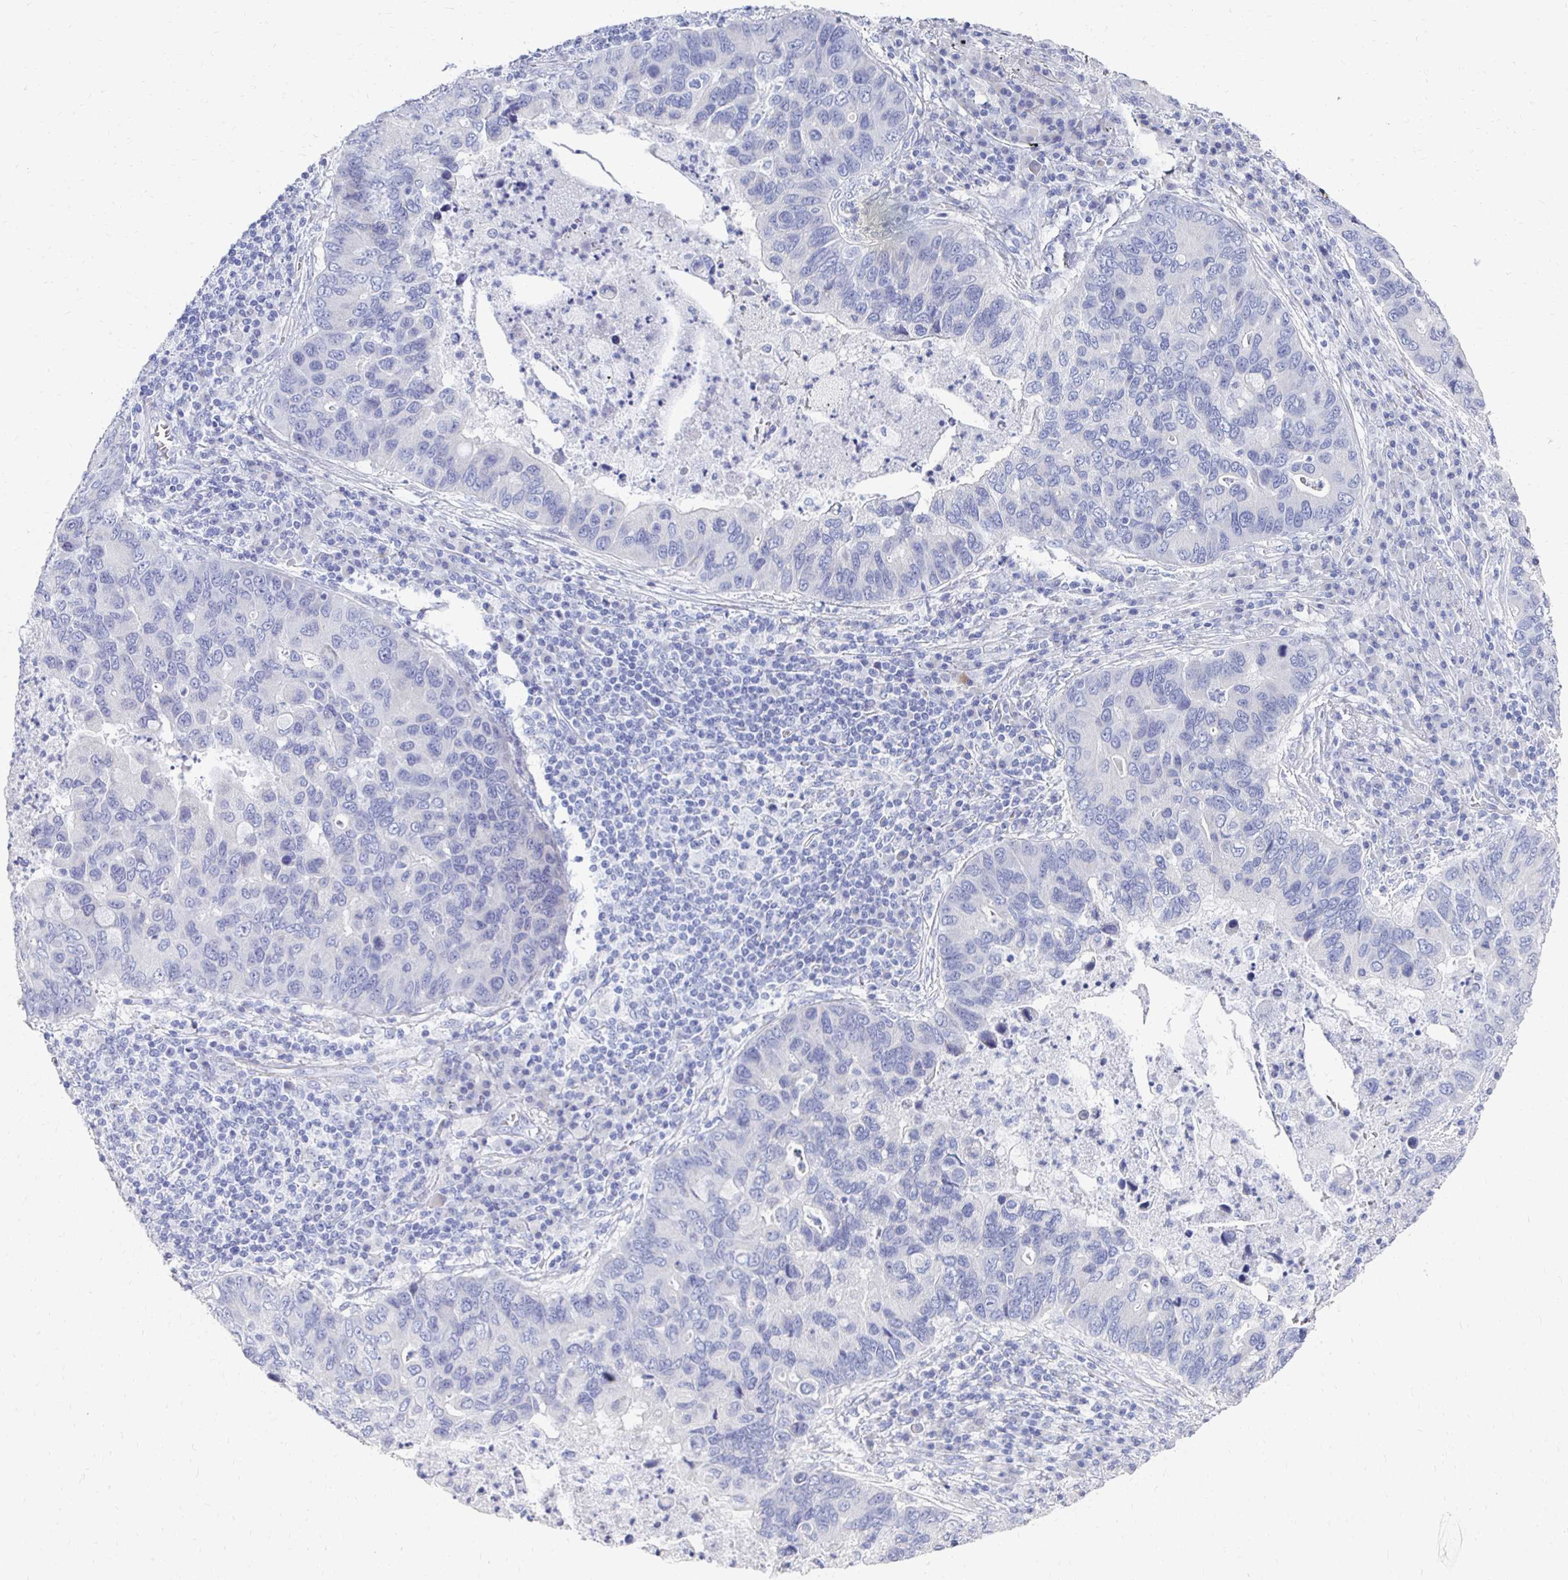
{"staining": {"intensity": "negative", "quantity": "none", "location": "none"}, "tissue": "lung cancer", "cell_type": "Tumor cells", "image_type": "cancer", "snomed": [{"axis": "morphology", "description": "Adenocarcinoma, NOS"}, {"axis": "morphology", "description": "Adenocarcinoma, metastatic, NOS"}, {"axis": "topography", "description": "Lymph node"}, {"axis": "topography", "description": "Lung"}], "caption": "Immunohistochemical staining of human lung cancer (adenocarcinoma) exhibits no significant staining in tumor cells.", "gene": "SYCP3", "patient": {"sex": "female", "age": 54}}